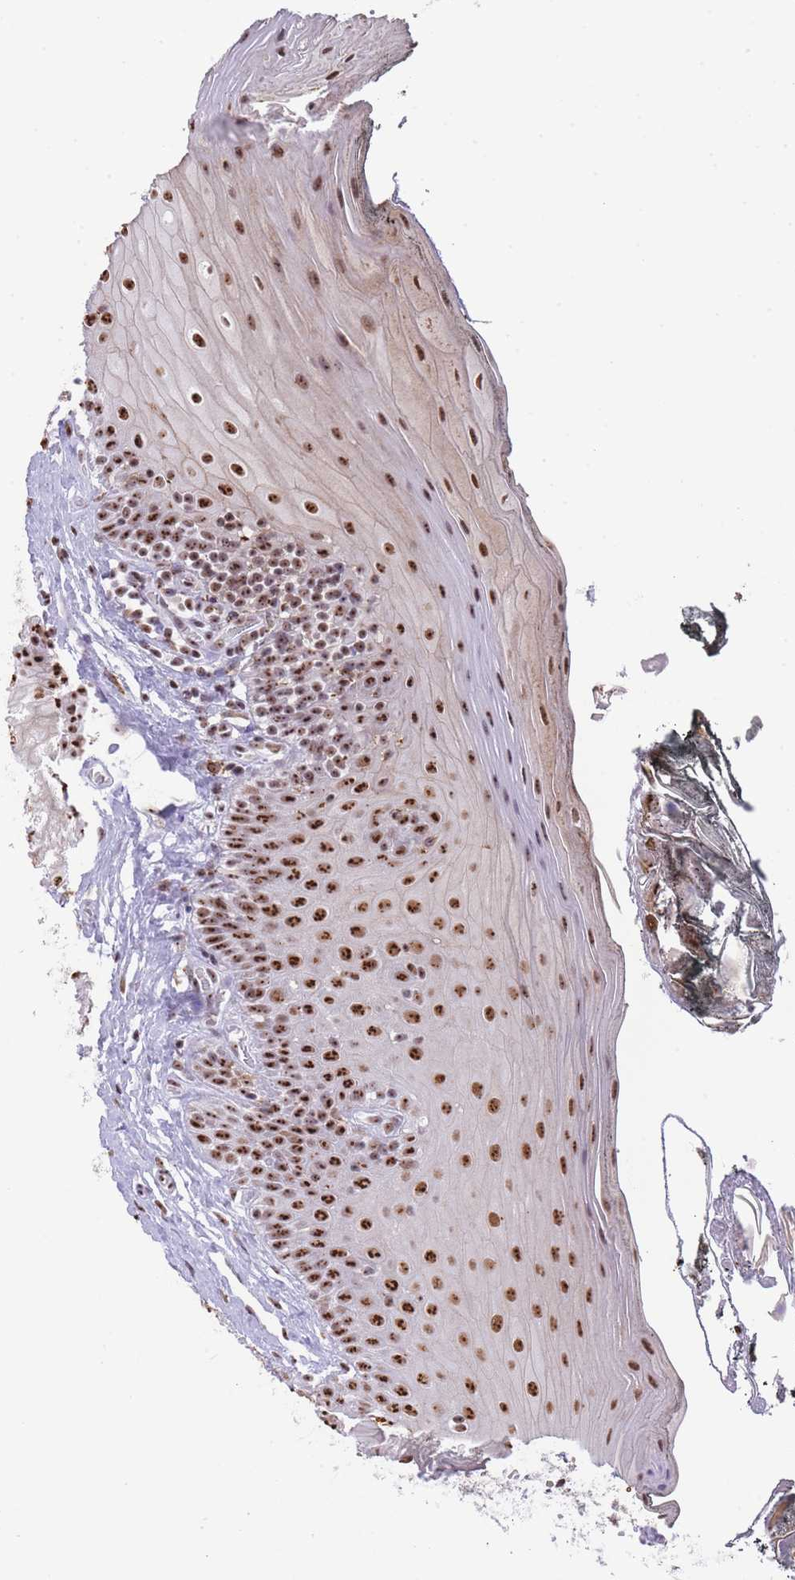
{"staining": {"intensity": "strong", "quantity": ">75%", "location": "nuclear"}, "tissue": "oral mucosa", "cell_type": "Squamous epithelial cells", "image_type": "normal", "snomed": [{"axis": "morphology", "description": "Normal tissue, NOS"}, {"axis": "morphology", "description": "Squamous cell carcinoma, NOS"}, {"axis": "topography", "description": "Oral tissue"}, {"axis": "topography", "description": "Head-Neck"}], "caption": "Strong nuclear protein expression is present in approximately >75% of squamous epithelial cells in oral mucosa.", "gene": "EVC2", "patient": {"sex": "female", "age": 81}}